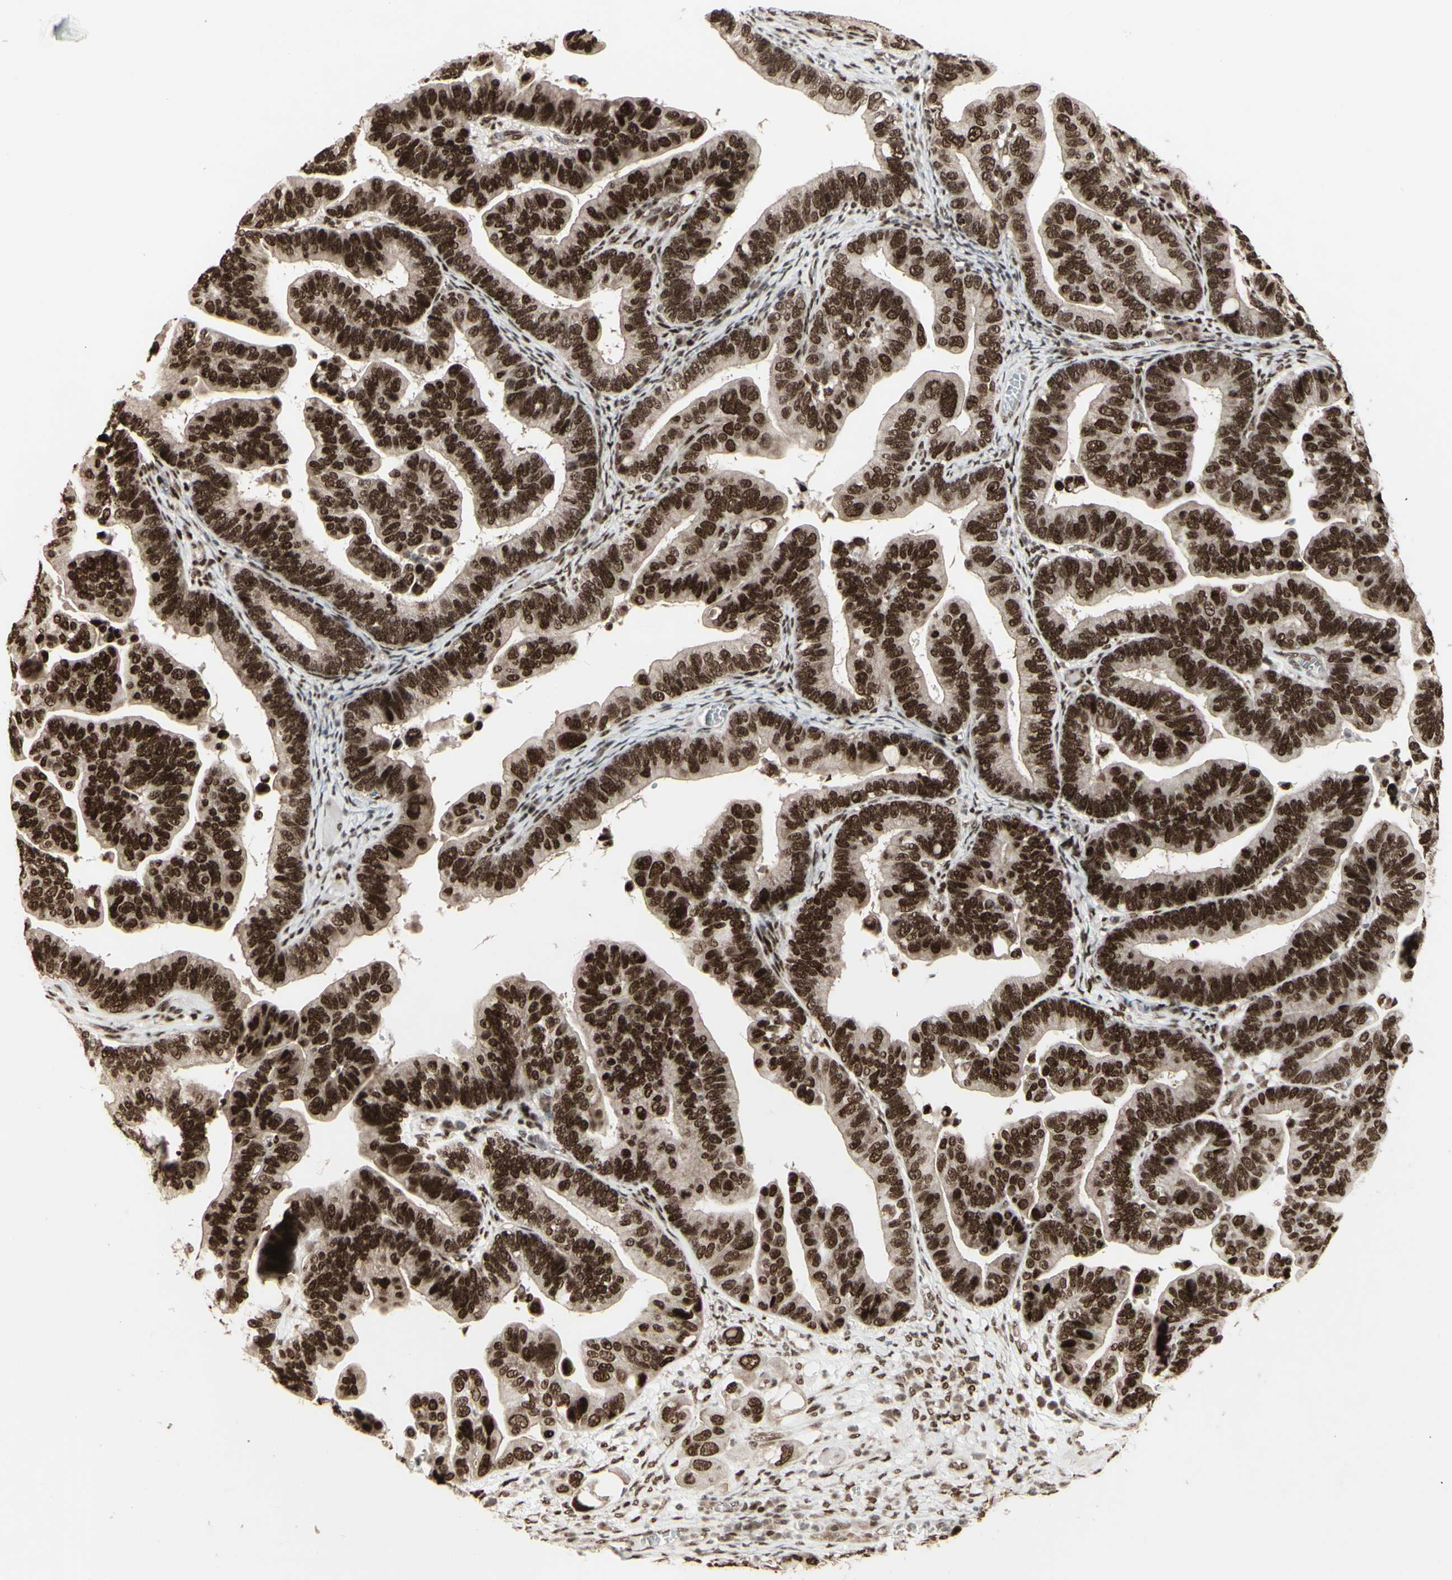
{"staining": {"intensity": "strong", "quantity": ">75%", "location": "cytoplasmic/membranous,nuclear"}, "tissue": "ovarian cancer", "cell_type": "Tumor cells", "image_type": "cancer", "snomed": [{"axis": "morphology", "description": "Cystadenocarcinoma, serous, NOS"}, {"axis": "topography", "description": "Ovary"}], "caption": "Ovarian cancer tissue reveals strong cytoplasmic/membranous and nuclear expression in about >75% of tumor cells, visualized by immunohistochemistry.", "gene": "CBX1", "patient": {"sex": "female", "age": 56}}